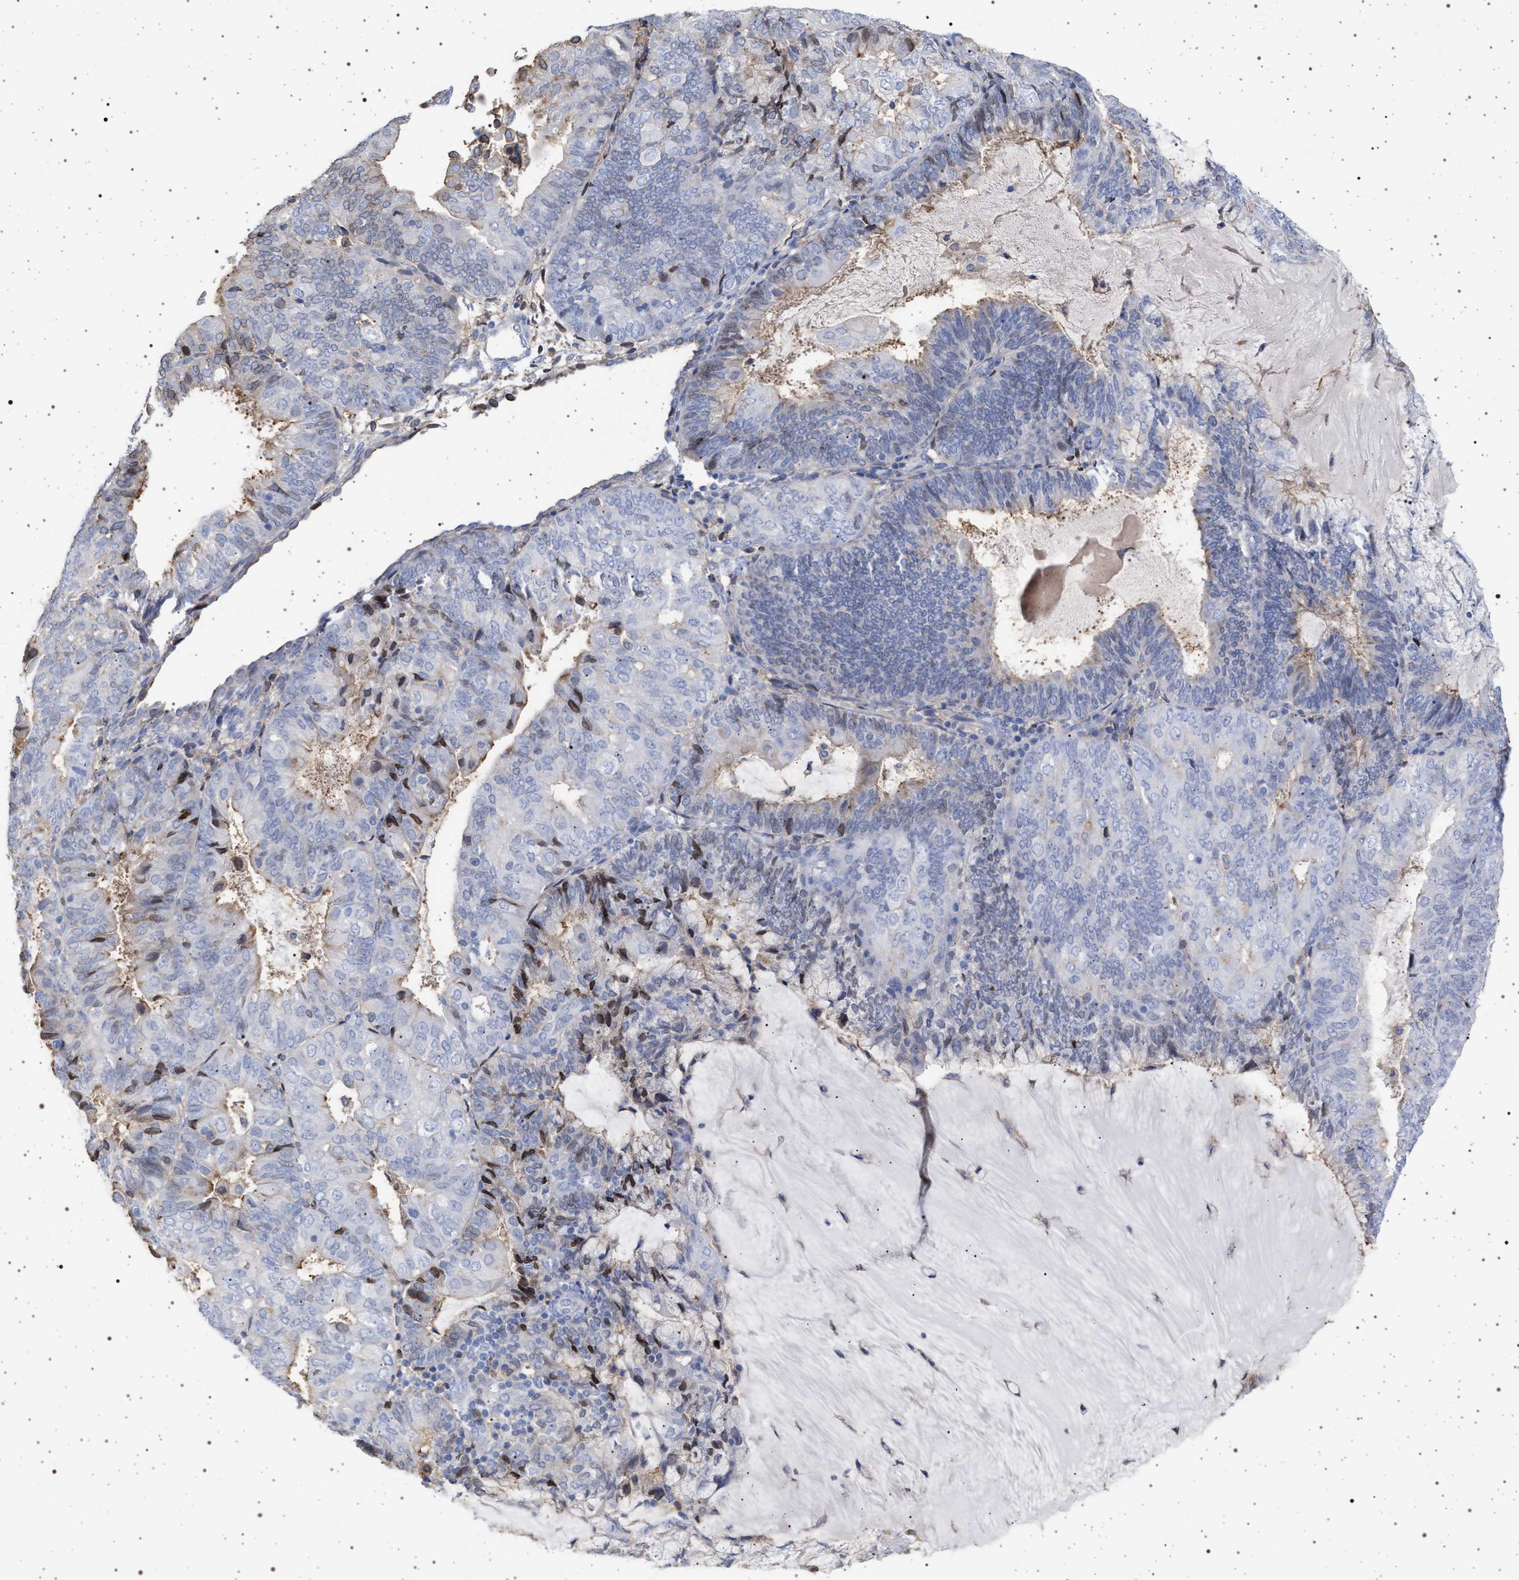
{"staining": {"intensity": "weak", "quantity": "<25%", "location": "nuclear"}, "tissue": "endometrial cancer", "cell_type": "Tumor cells", "image_type": "cancer", "snomed": [{"axis": "morphology", "description": "Adenocarcinoma, NOS"}, {"axis": "topography", "description": "Endometrium"}], "caption": "High magnification brightfield microscopy of endometrial adenocarcinoma stained with DAB (3,3'-diaminobenzidine) (brown) and counterstained with hematoxylin (blue): tumor cells show no significant expression.", "gene": "PLG", "patient": {"sex": "female", "age": 81}}